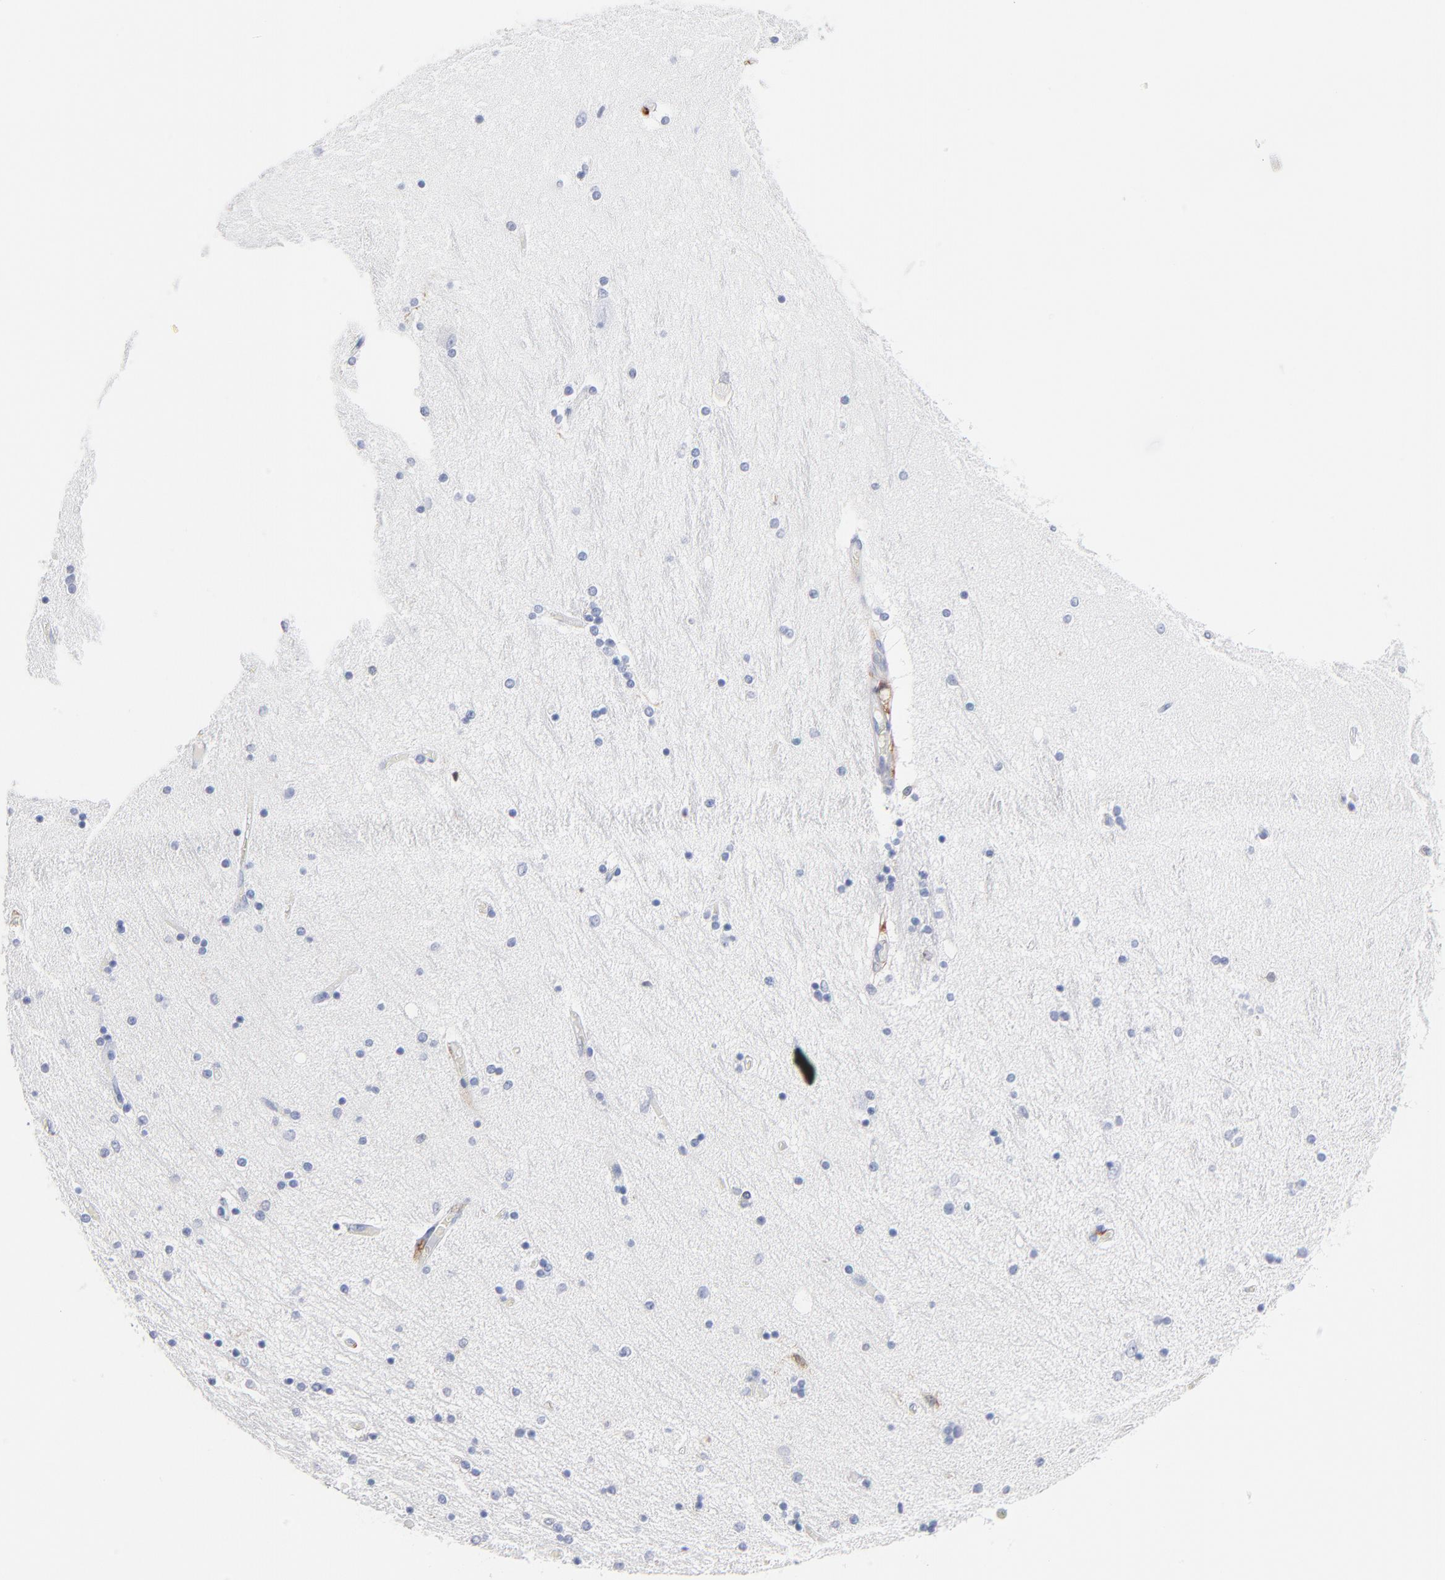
{"staining": {"intensity": "negative", "quantity": "none", "location": "none"}, "tissue": "hippocampus", "cell_type": "Glial cells", "image_type": "normal", "snomed": [{"axis": "morphology", "description": "Normal tissue, NOS"}, {"axis": "topography", "description": "Hippocampus"}], "caption": "DAB immunohistochemical staining of normal human hippocampus reveals no significant positivity in glial cells. (DAB (3,3'-diaminobenzidine) IHC, high magnification).", "gene": "IFIT2", "patient": {"sex": "female", "age": 54}}